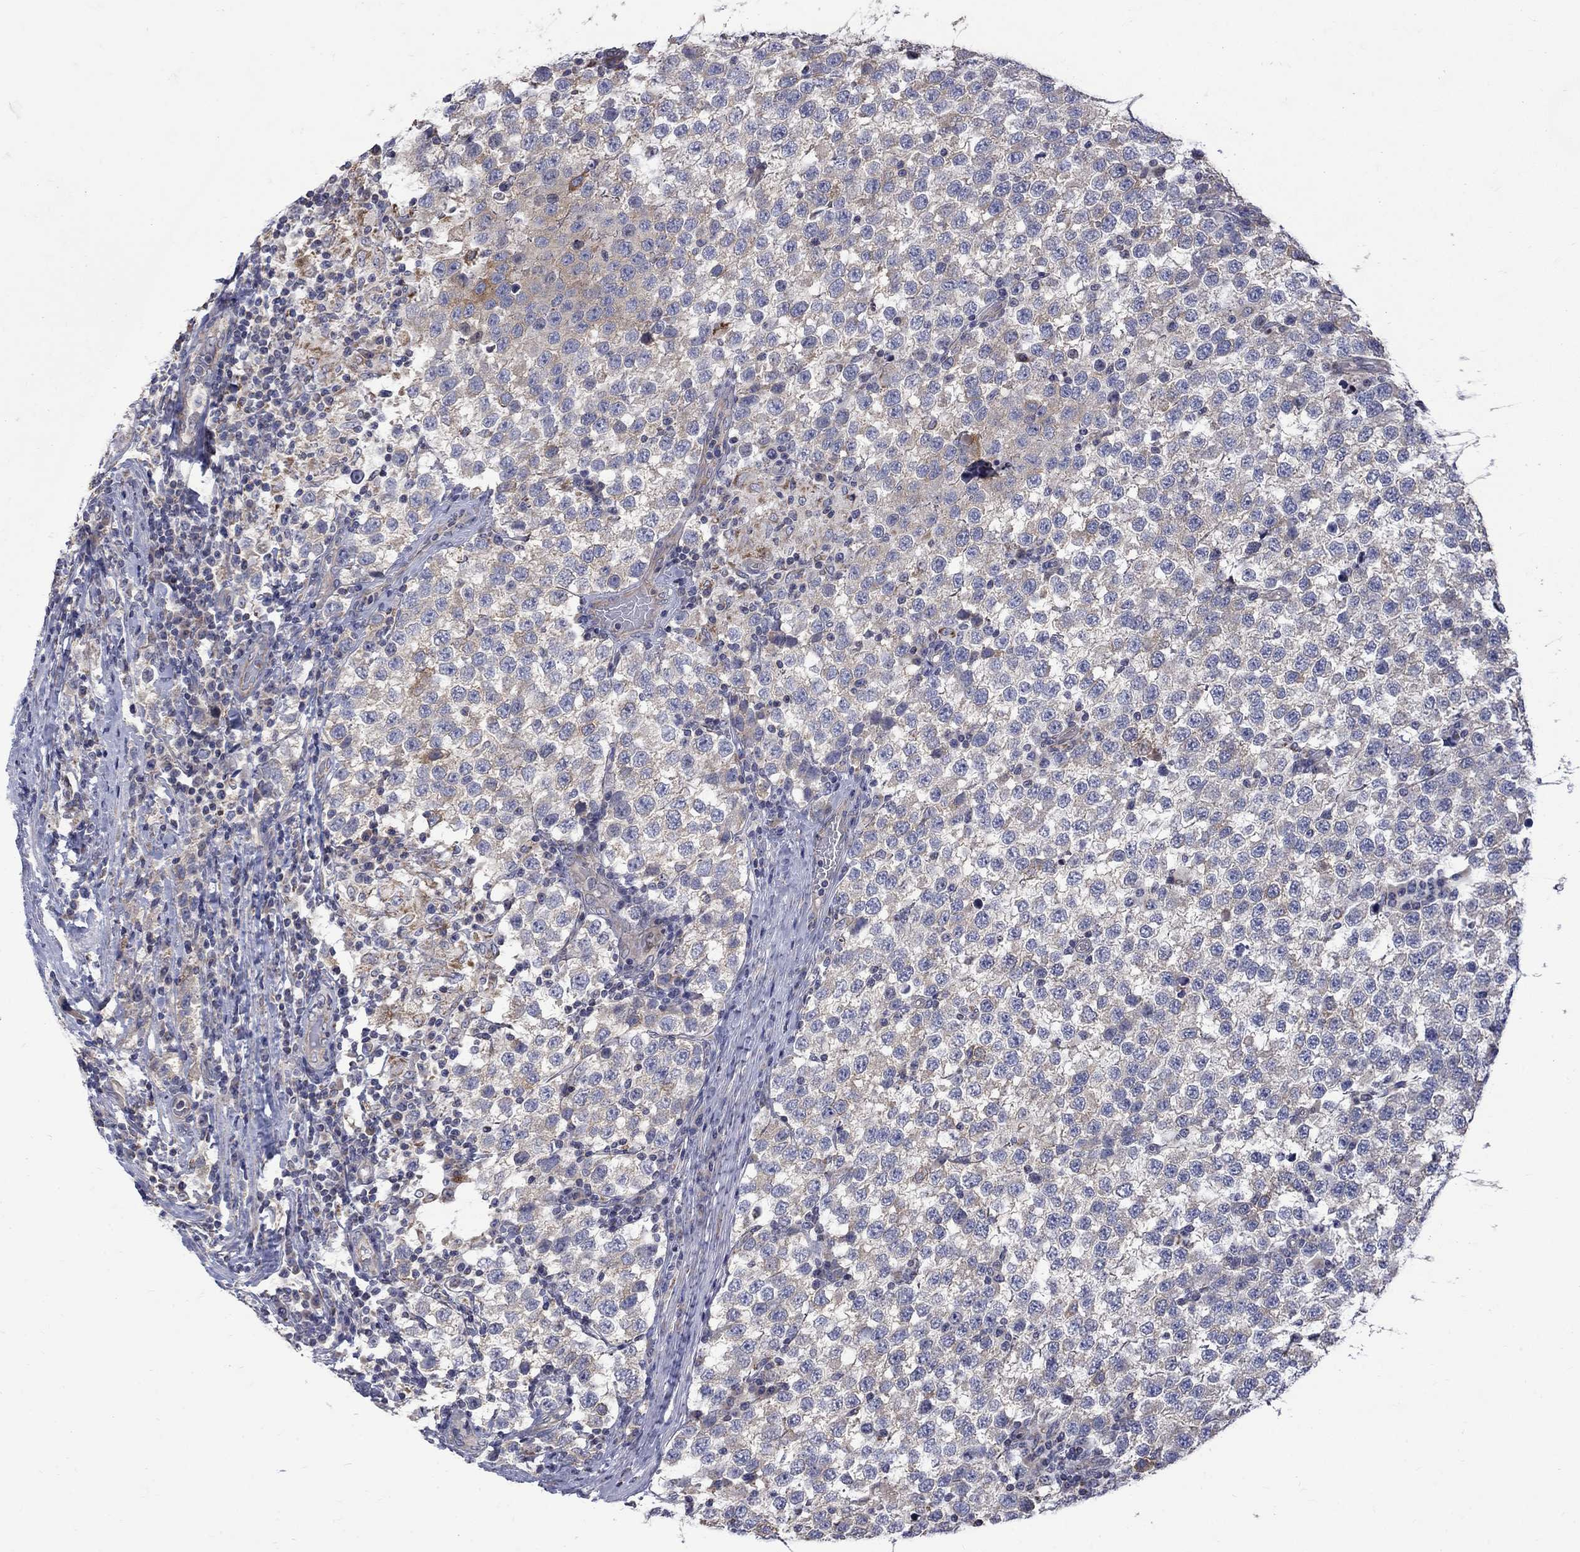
{"staining": {"intensity": "moderate", "quantity": "<25%", "location": "cytoplasmic/membranous"}, "tissue": "testis cancer", "cell_type": "Tumor cells", "image_type": "cancer", "snomed": [{"axis": "morphology", "description": "Seminoma, NOS"}, {"axis": "topography", "description": "Testis"}], "caption": "This histopathology image demonstrates IHC staining of testis seminoma, with low moderate cytoplasmic/membranous positivity in about <25% of tumor cells.", "gene": "SH2B1", "patient": {"sex": "male", "age": 34}}